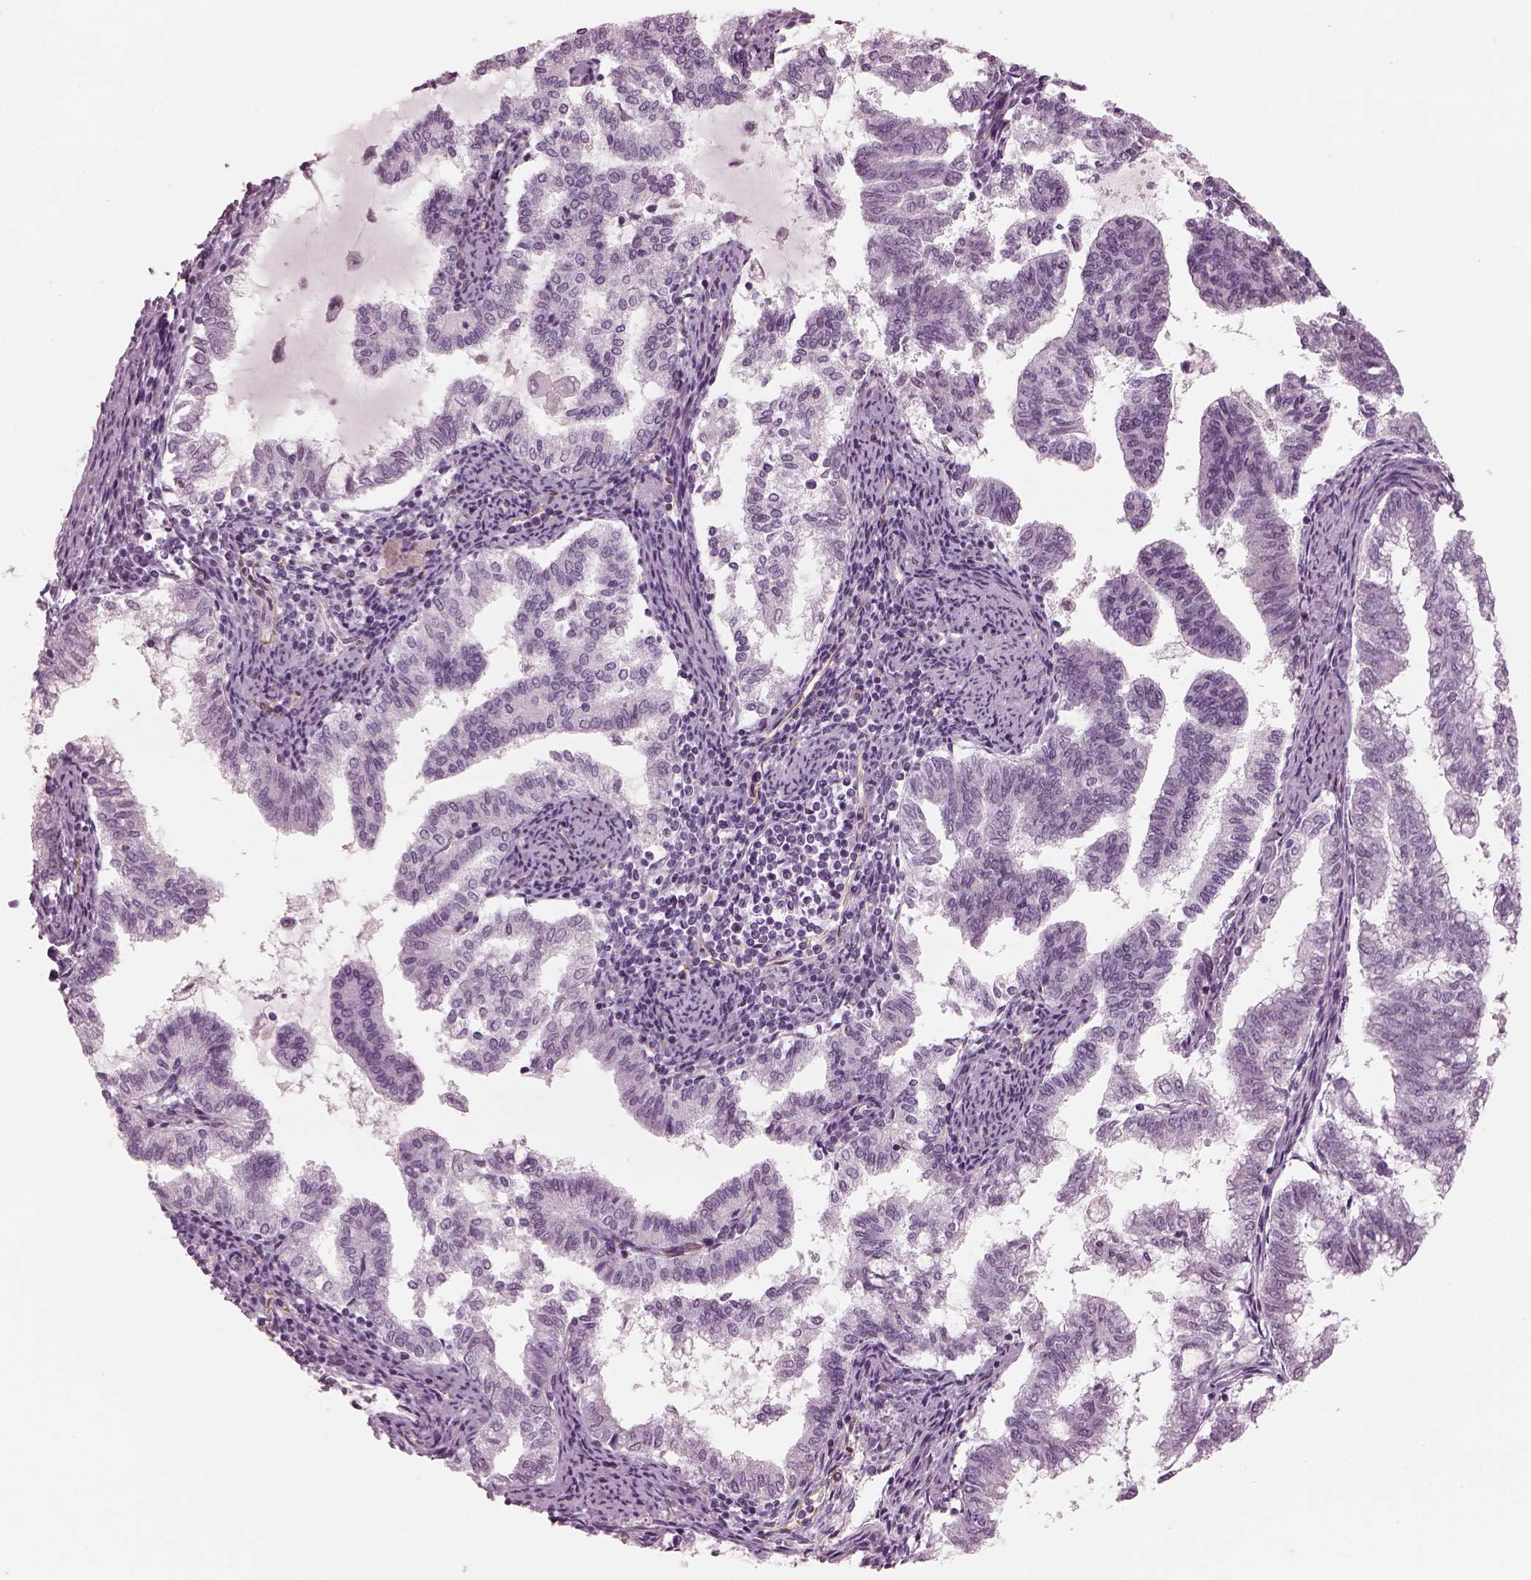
{"staining": {"intensity": "negative", "quantity": "none", "location": "none"}, "tissue": "endometrial cancer", "cell_type": "Tumor cells", "image_type": "cancer", "snomed": [{"axis": "morphology", "description": "Adenocarcinoma, NOS"}, {"axis": "topography", "description": "Endometrium"}], "caption": "There is no significant expression in tumor cells of endometrial adenocarcinoma. (DAB immunohistochemistry with hematoxylin counter stain).", "gene": "EIF4E1B", "patient": {"sex": "female", "age": 79}}